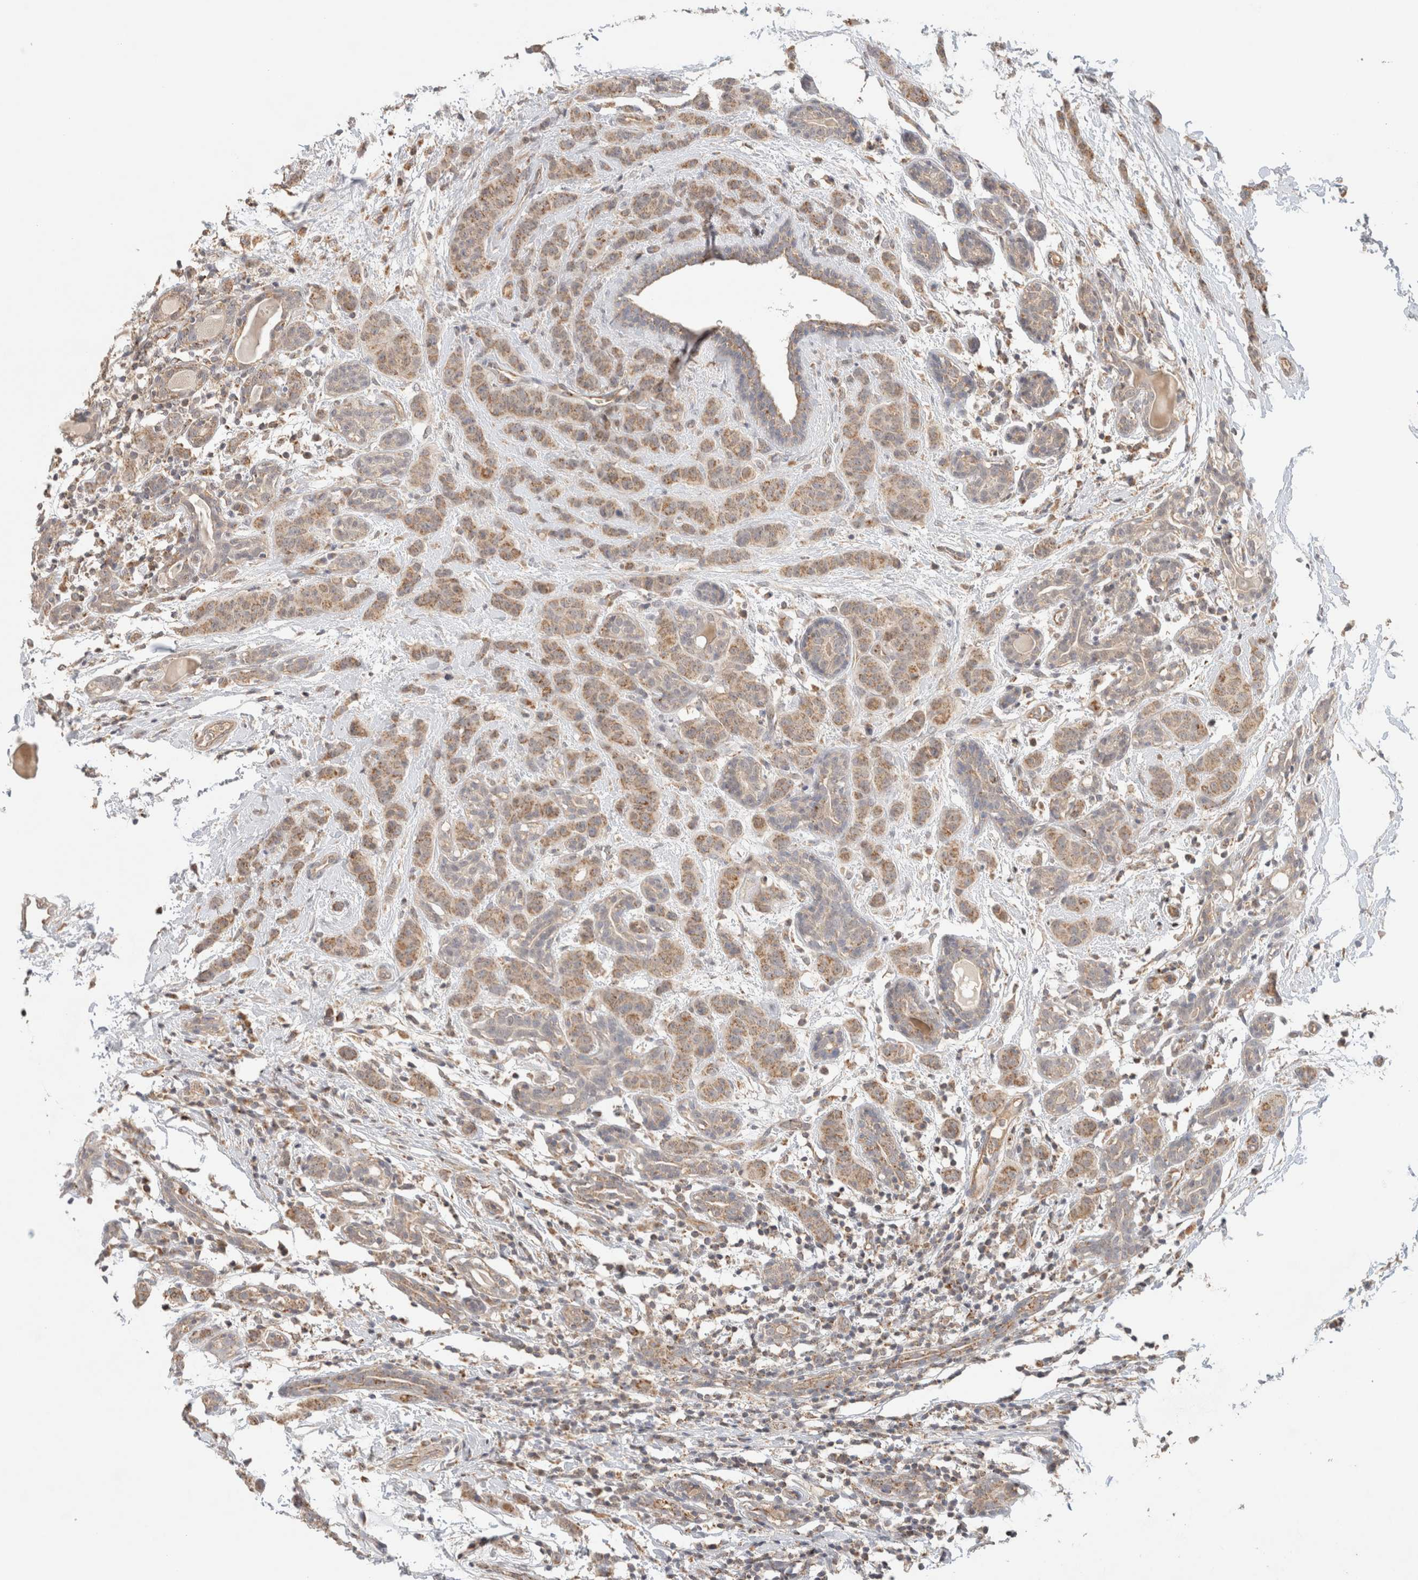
{"staining": {"intensity": "moderate", "quantity": ">75%", "location": "cytoplasmic/membranous"}, "tissue": "breast cancer", "cell_type": "Tumor cells", "image_type": "cancer", "snomed": [{"axis": "morphology", "description": "Normal tissue, NOS"}, {"axis": "morphology", "description": "Duct carcinoma"}, {"axis": "topography", "description": "Breast"}], "caption": "Protein staining of breast cancer tissue displays moderate cytoplasmic/membranous expression in approximately >75% of tumor cells. (DAB (3,3'-diaminobenzidine) = brown stain, brightfield microscopy at high magnification).", "gene": "MRM3", "patient": {"sex": "female", "age": 40}}